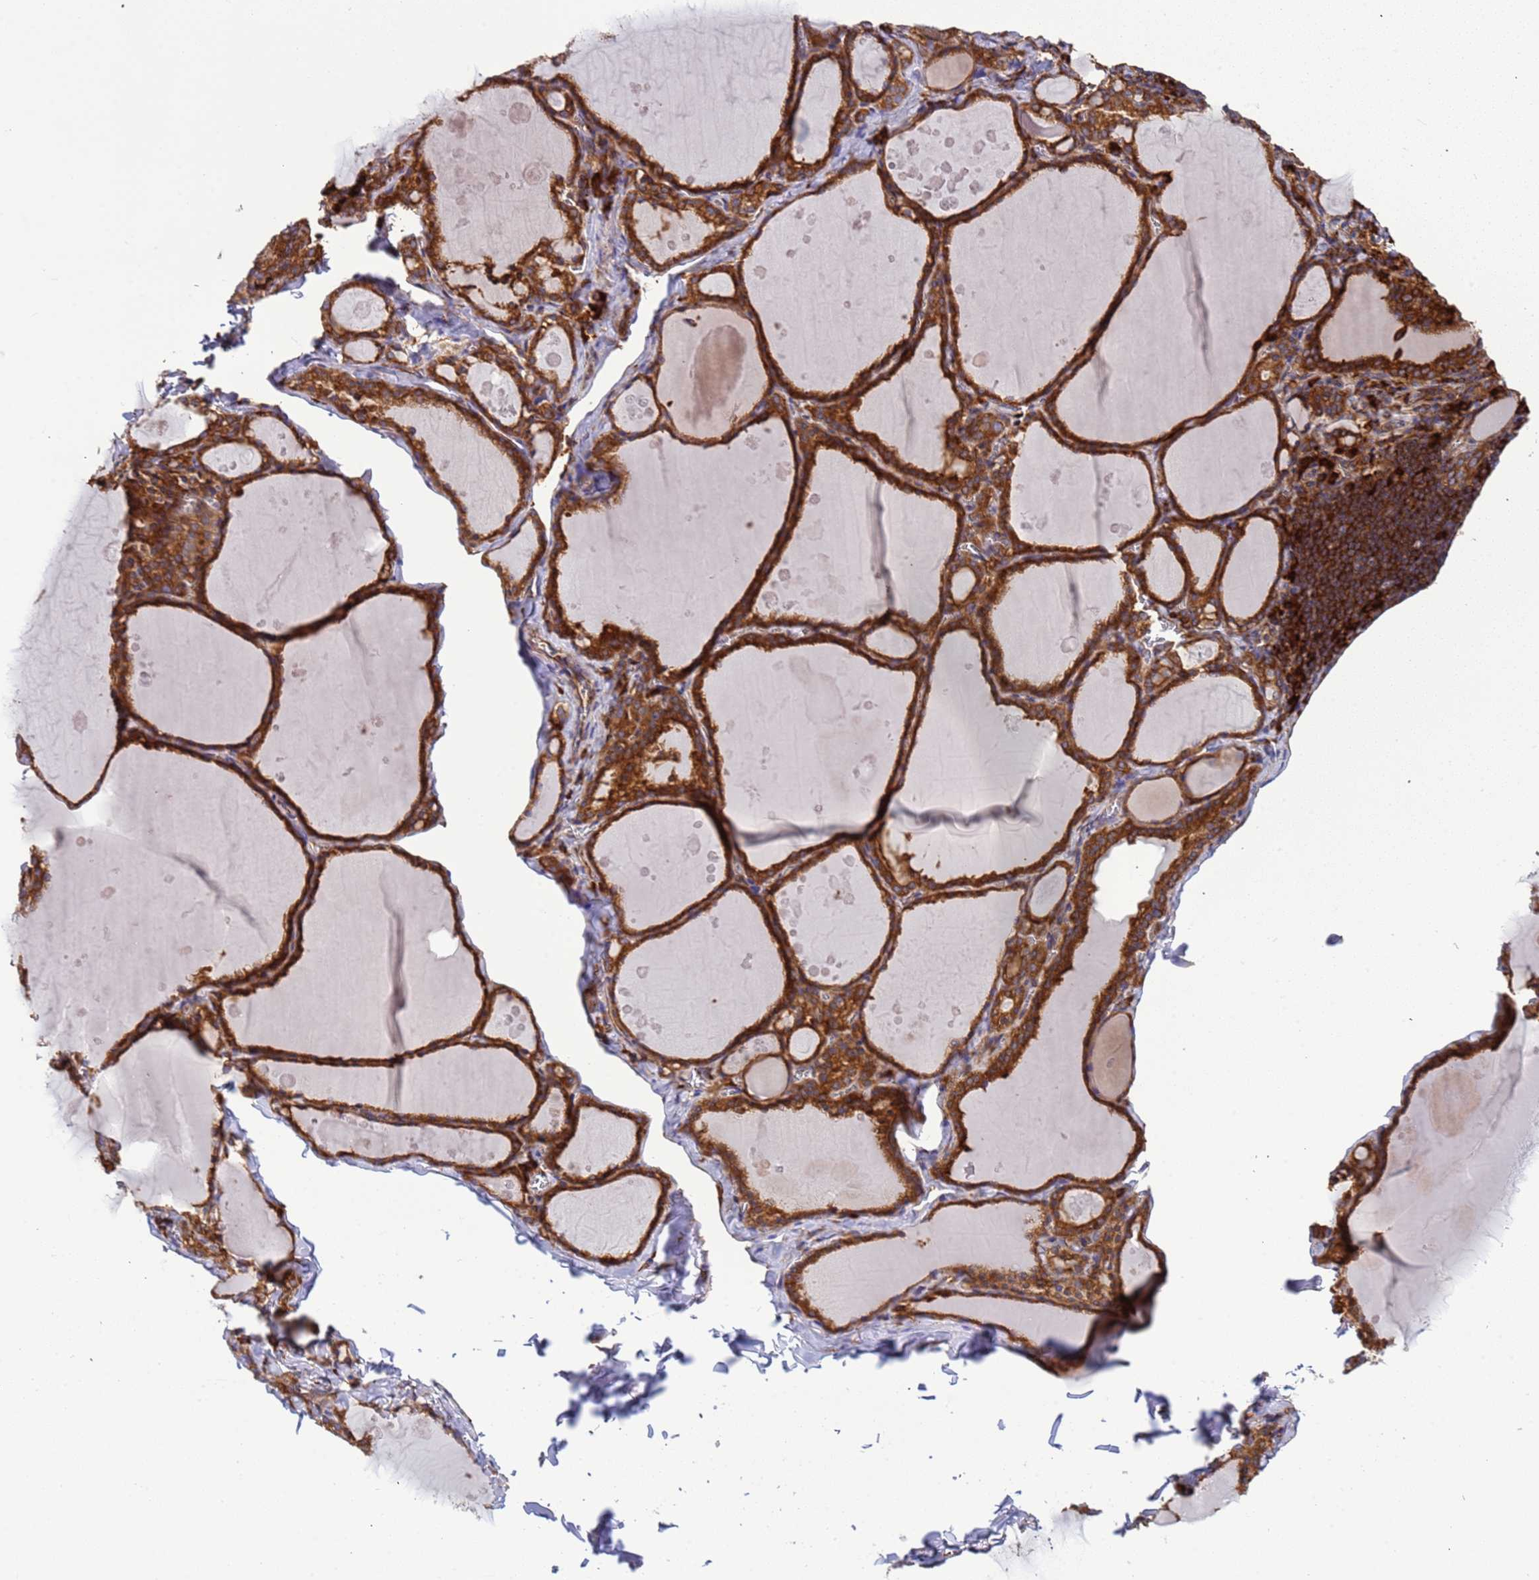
{"staining": {"intensity": "strong", "quantity": ">75%", "location": "cytoplasmic/membranous"}, "tissue": "thyroid gland", "cell_type": "Glandular cells", "image_type": "normal", "snomed": [{"axis": "morphology", "description": "Normal tissue, NOS"}, {"axis": "topography", "description": "Thyroid gland"}], "caption": "The immunohistochemical stain labels strong cytoplasmic/membranous expression in glandular cells of unremarkable thyroid gland. The staining was performed using DAB, with brown indicating positive protein expression. Nuclei are stained blue with hematoxylin.", "gene": "RPL36", "patient": {"sex": "male", "age": 56}}